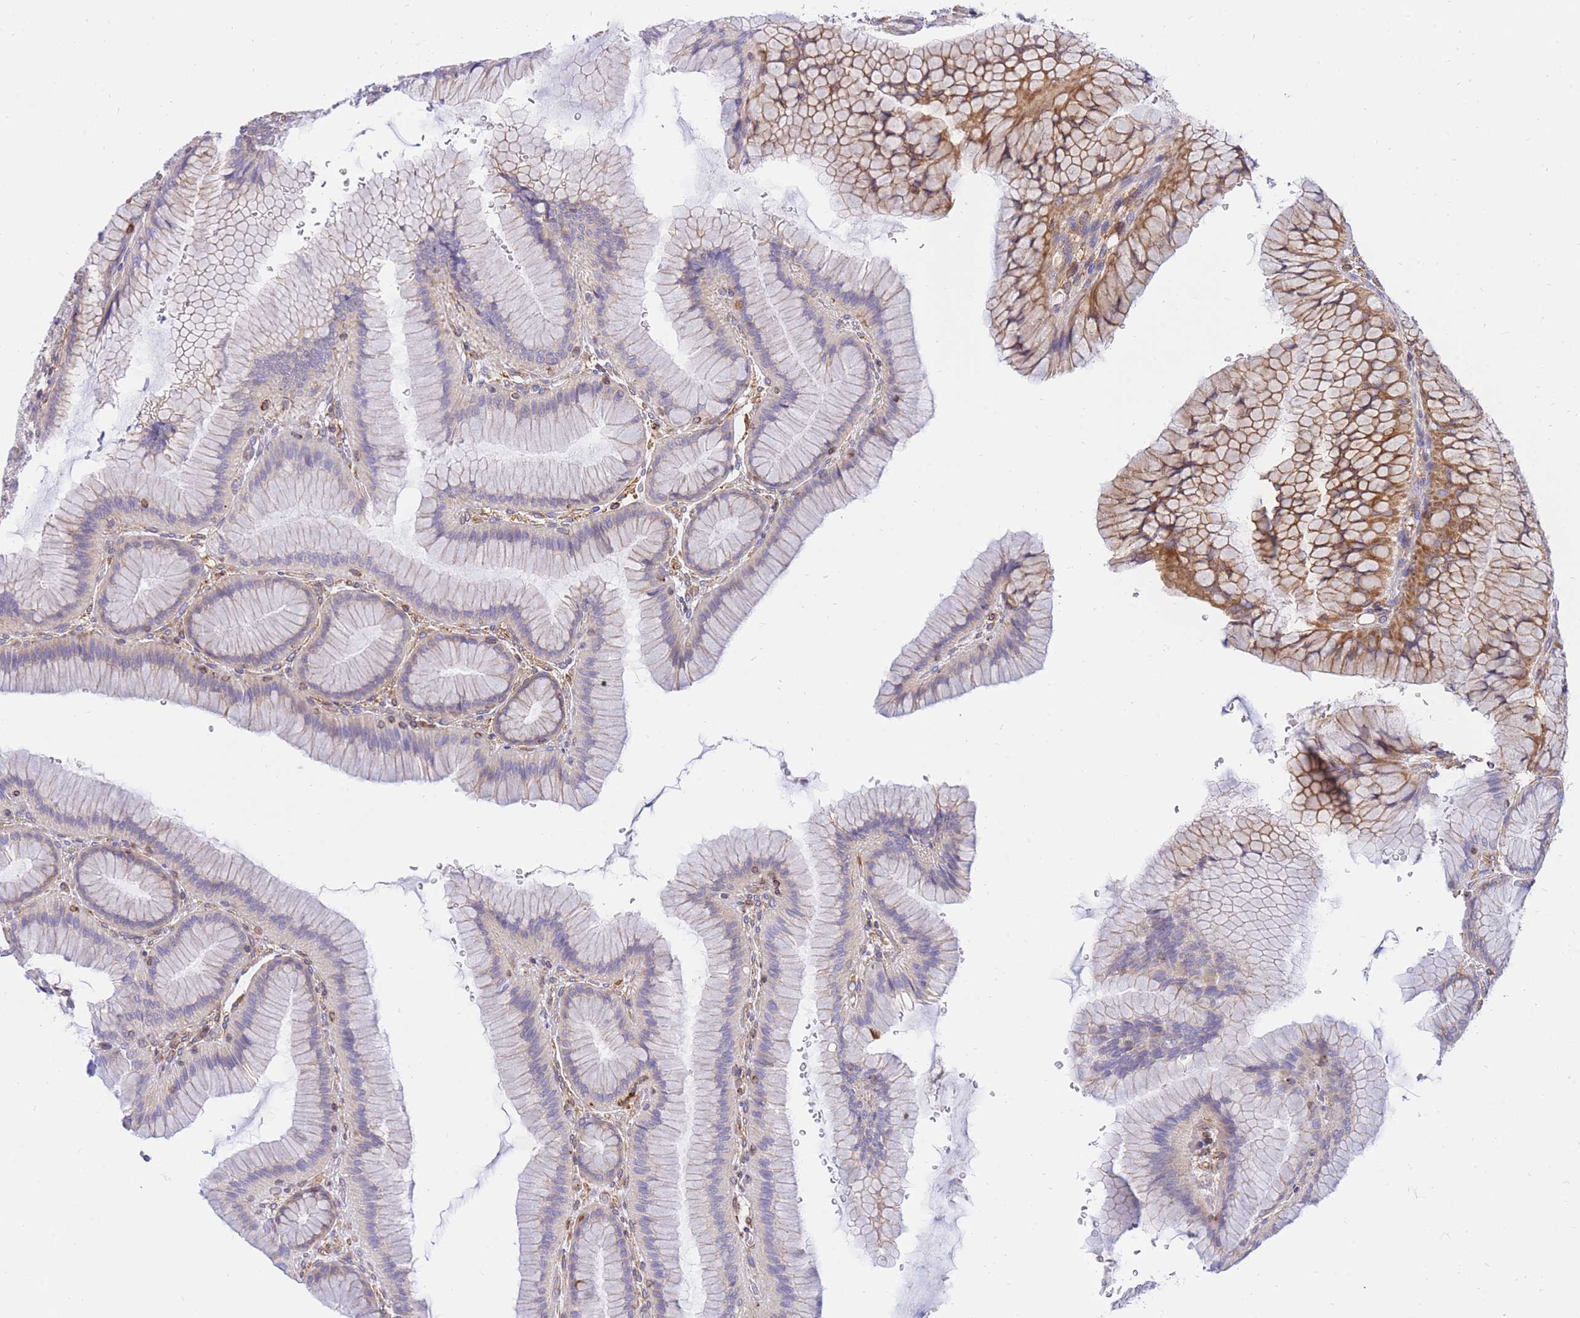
{"staining": {"intensity": "moderate", "quantity": "25%-75%", "location": "cytoplasmic/membranous"}, "tissue": "stomach", "cell_type": "Glandular cells", "image_type": "normal", "snomed": [{"axis": "morphology", "description": "Normal tissue, NOS"}, {"axis": "morphology", "description": "Adenocarcinoma, NOS"}, {"axis": "morphology", "description": "Adenocarcinoma, High grade"}, {"axis": "topography", "description": "Stomach, upper"}, {"axis": "topography", "description": "Stomach"}], "caption": "There is medium levels of moderate cytoplasmic/membranous staining in glandular cells of normal stomach, as demonstrated by immunohistochemical staining (brown color).", "gene": "REM1", "patient": {"sex": "female", "age": 65}}